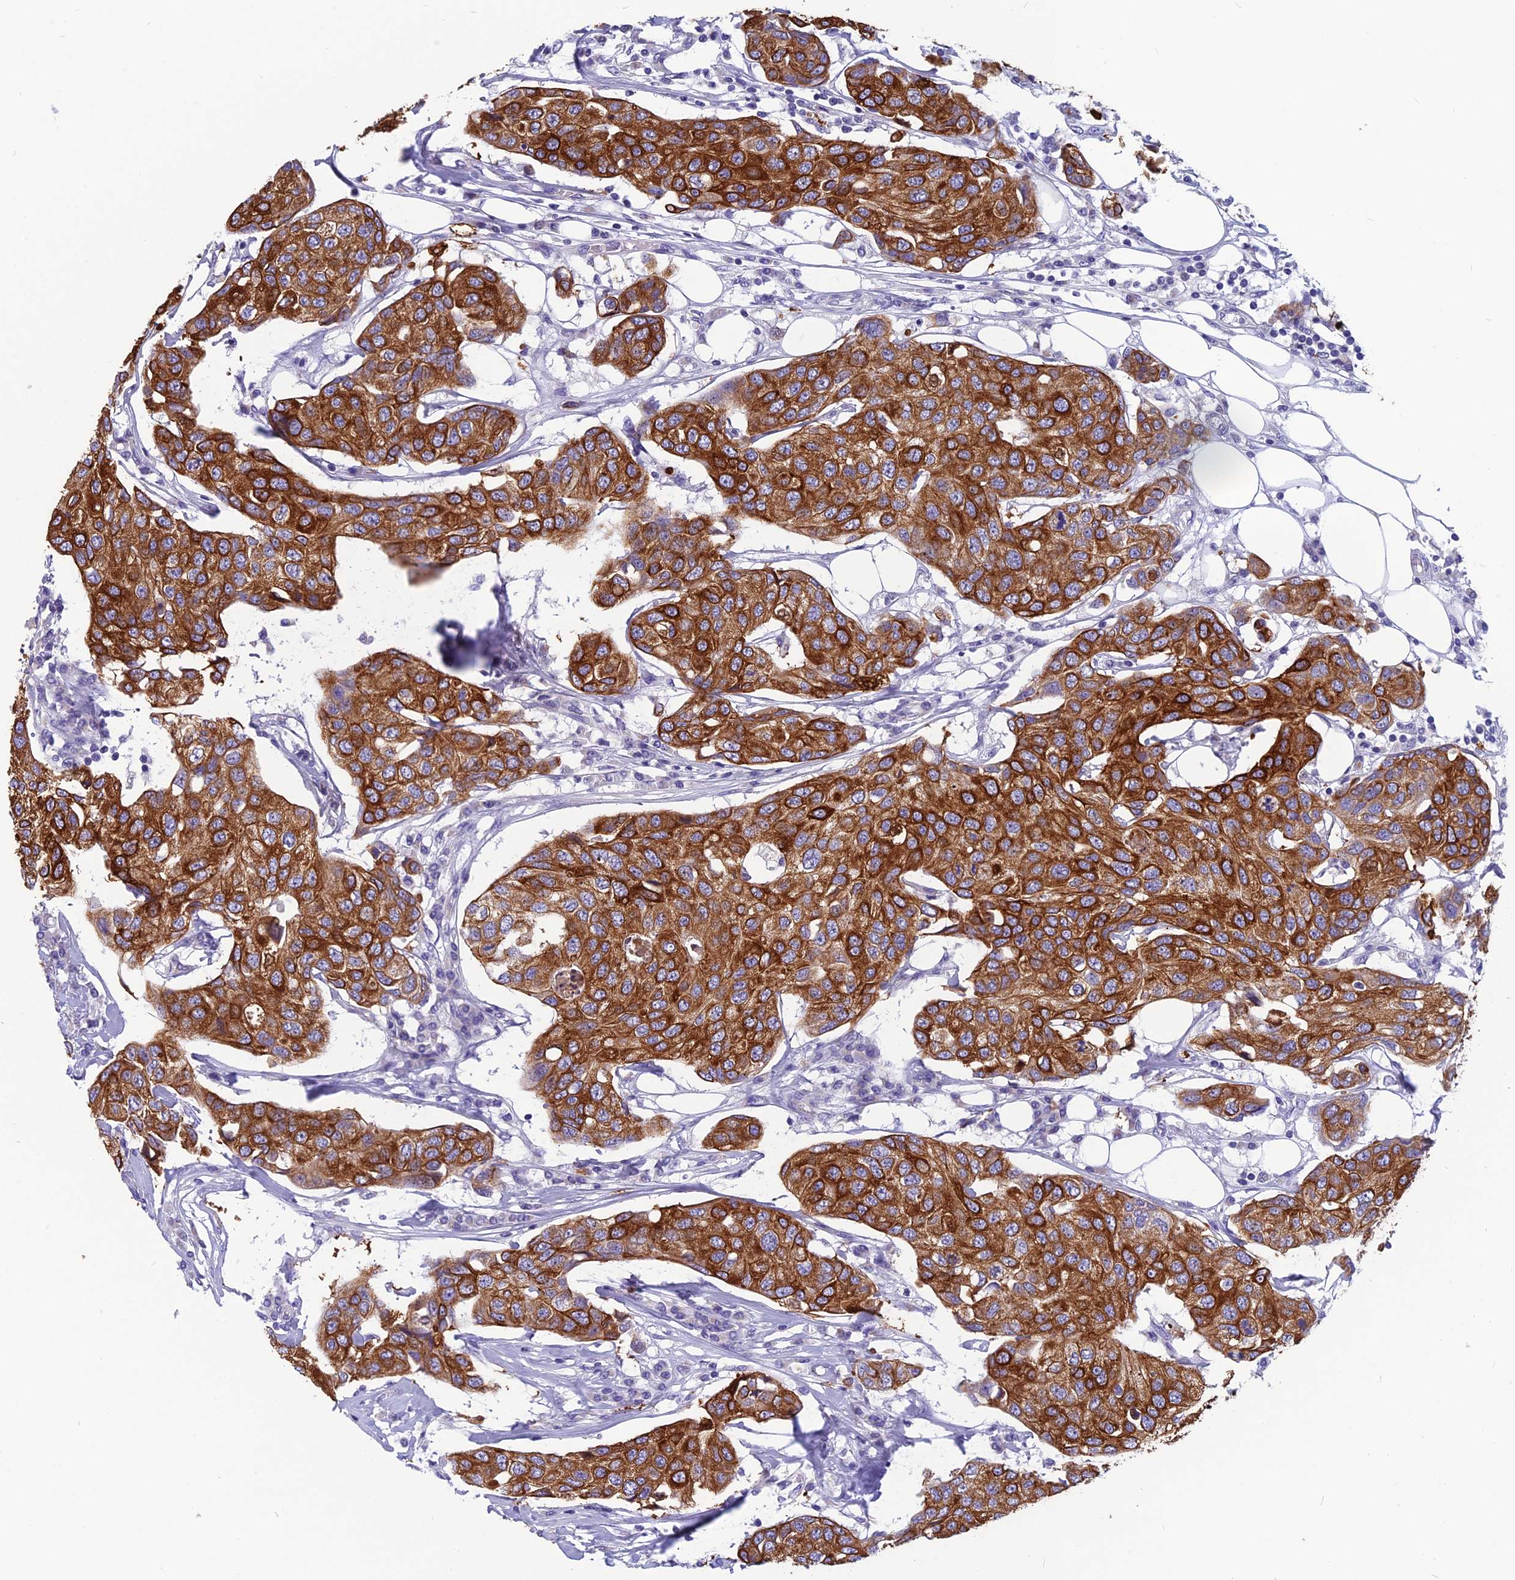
{"staining": {"intensity": "strong", "quantity": ">75%", "location": "cytoplasmic/membranous"}, "tissue": "breast cancer", "cell_type": "Tumor cells", "image_type": "cancer", "snomed": [{"axis": "morphology", "description": "Duct carcinoma"}, {"axis": "topography", "description": "Breast"}], "caption": "Breast cancer stained with DAB immunohistochemistry reveals high levels of strong cytoplasmic/membranous positivity in approximately >75% of tumor cells.", "gene": "RBM41", "patient": {"sex": "female", "age": 80}}